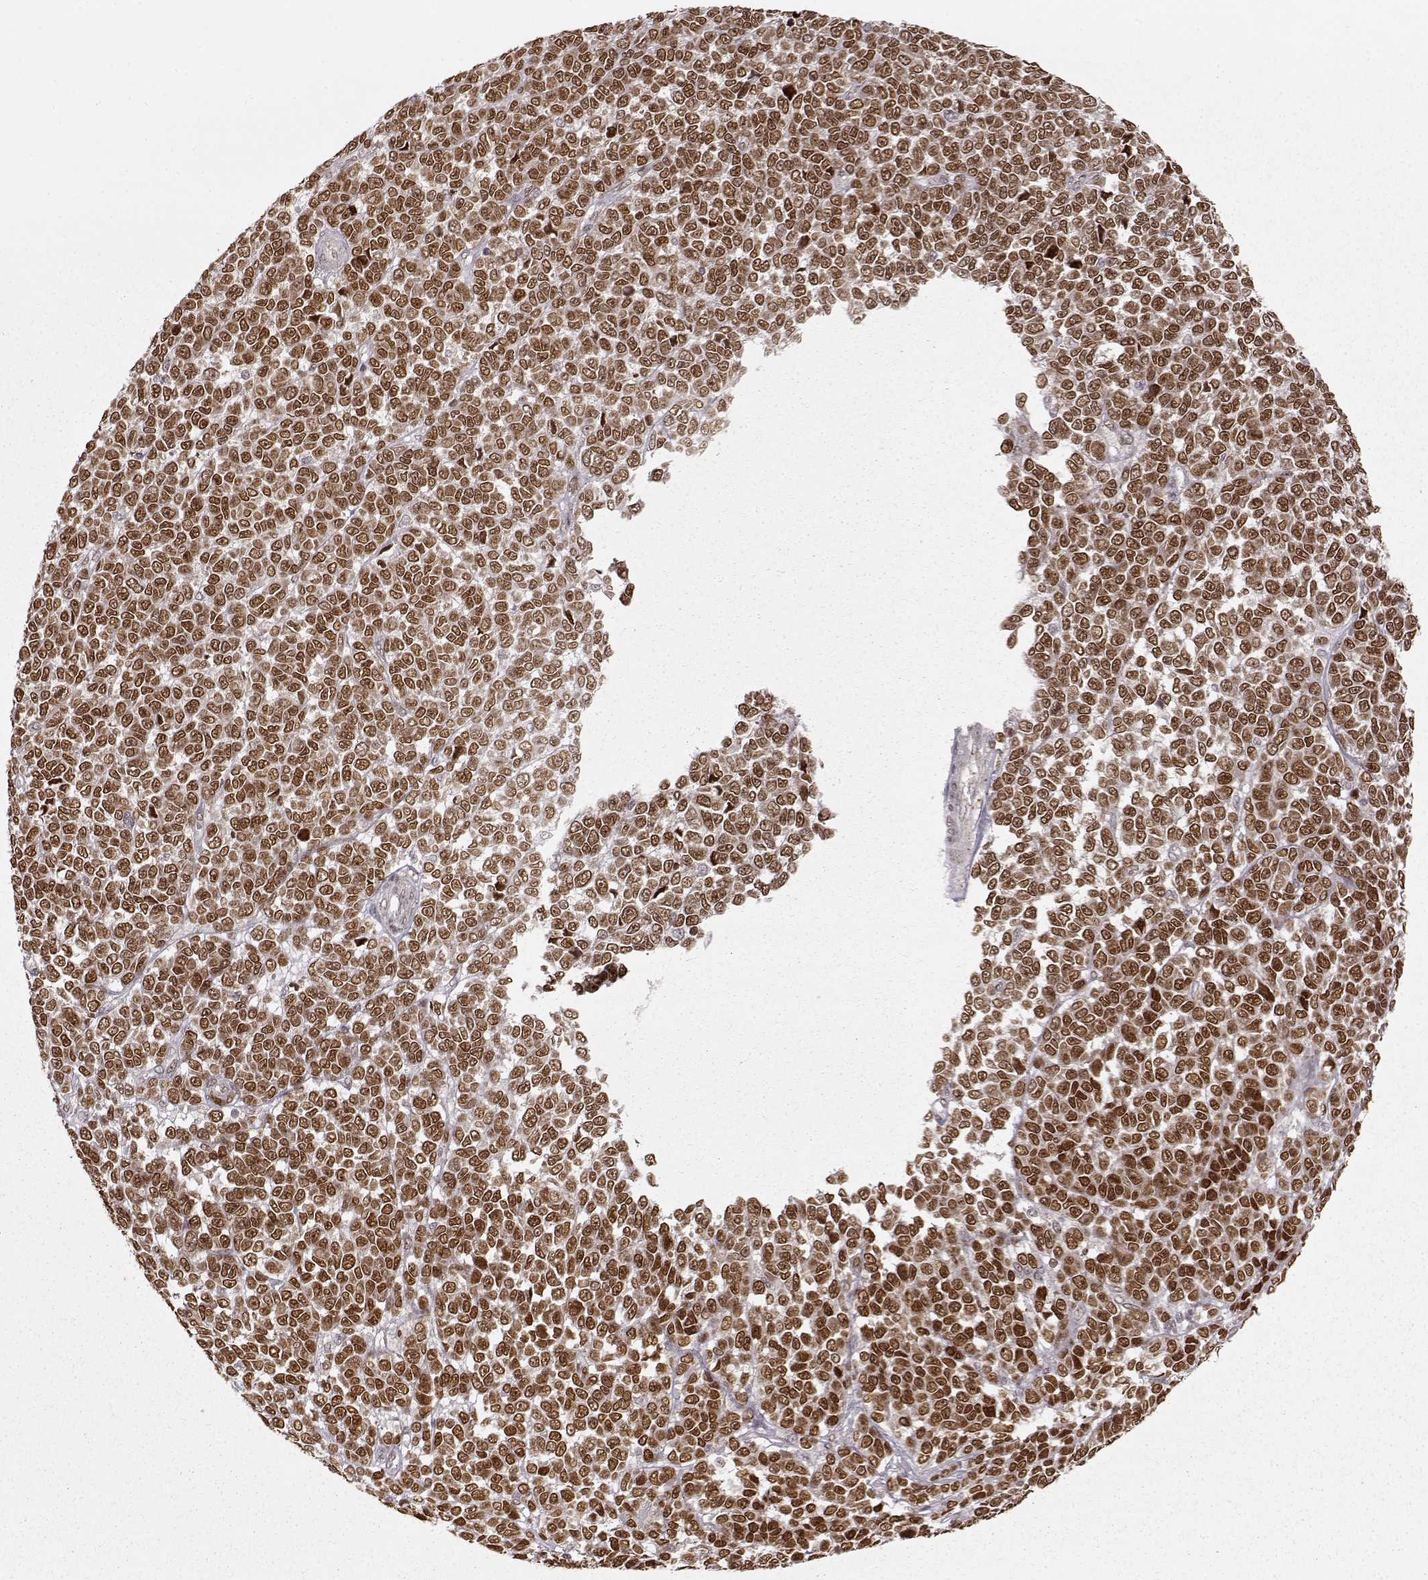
{"staining": {"intensity": "strong", "quantity": ">75%", "location": "nuclear"}, "tissue": "melanoma", "cell_type": "Tumor cells", "image_type": "cancer", "snomed": [{"axis": "morphology", "description": "Malignant melanoma, NOS"}, {"axis": "topography", "description": "Skin"}], "caption": "Melanoma was stained to show a protein in brown. There is high levels of strong nuclear staining in approximately >75% of tumor cells.", "gene": "RAI1", "patient": {"sex": "female", "age": 95}}